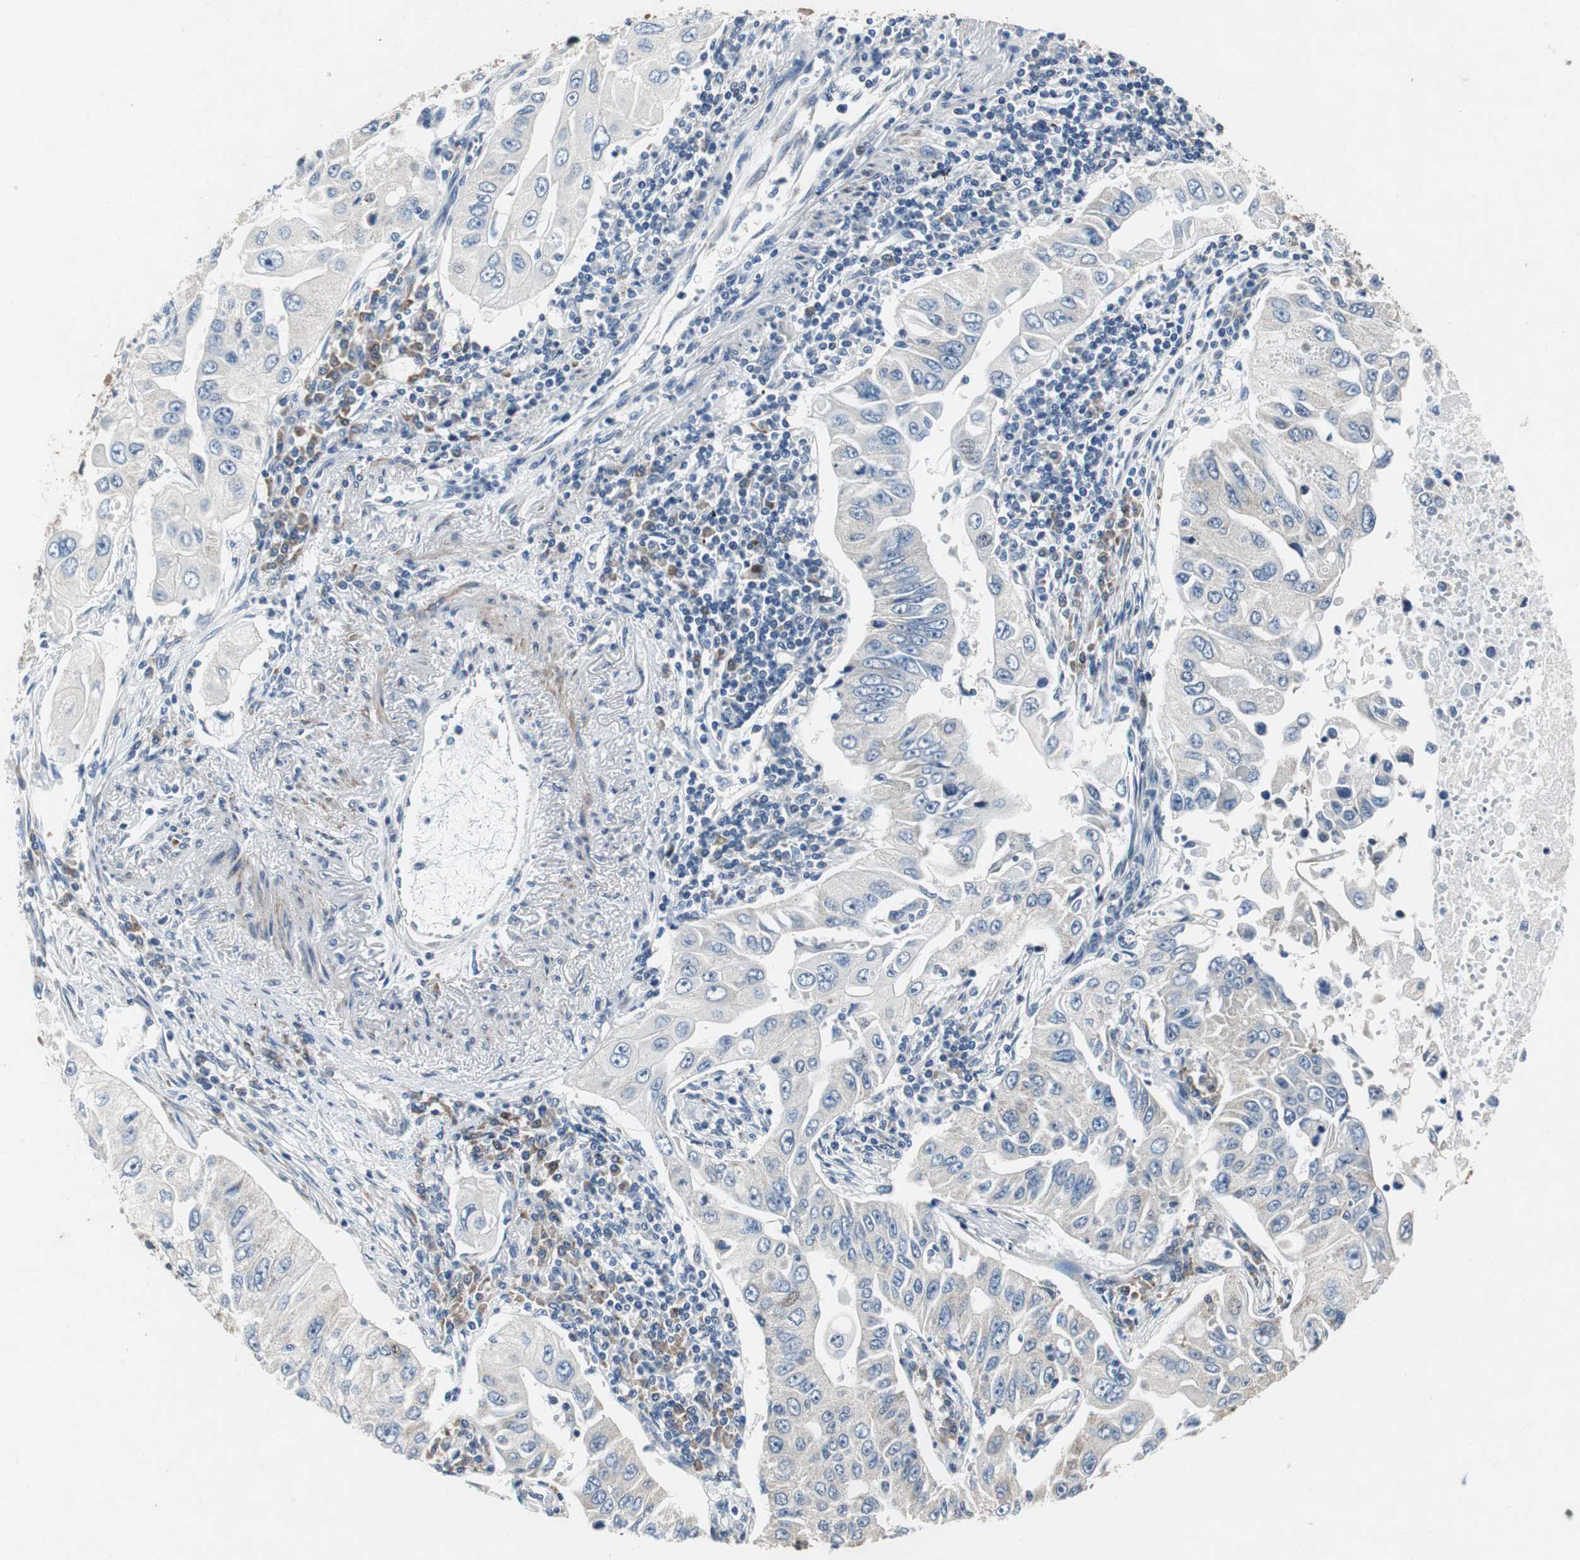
{"staining": {"intensity": "negative", "quantity": "none", "location": "none"}, "tissue": "lung cancer", "cell_type": "Tumor cells", "image_type": "cancer", "snomed": [{"axis": "morphology", "description": "Adenocarcinoma, NOS"}, {"axis": "topography", "description": "Lung"}], "caption": "IHC histopathology image of neoplastic tissue: lung cancer (adenocarcinoma) stained with DAB (3,3'-diaminobenzidine) exhibits no significant protein positivity in tumor cells.", "gene": "RPL35", "patient": {"sex": "male", "age": 84}}